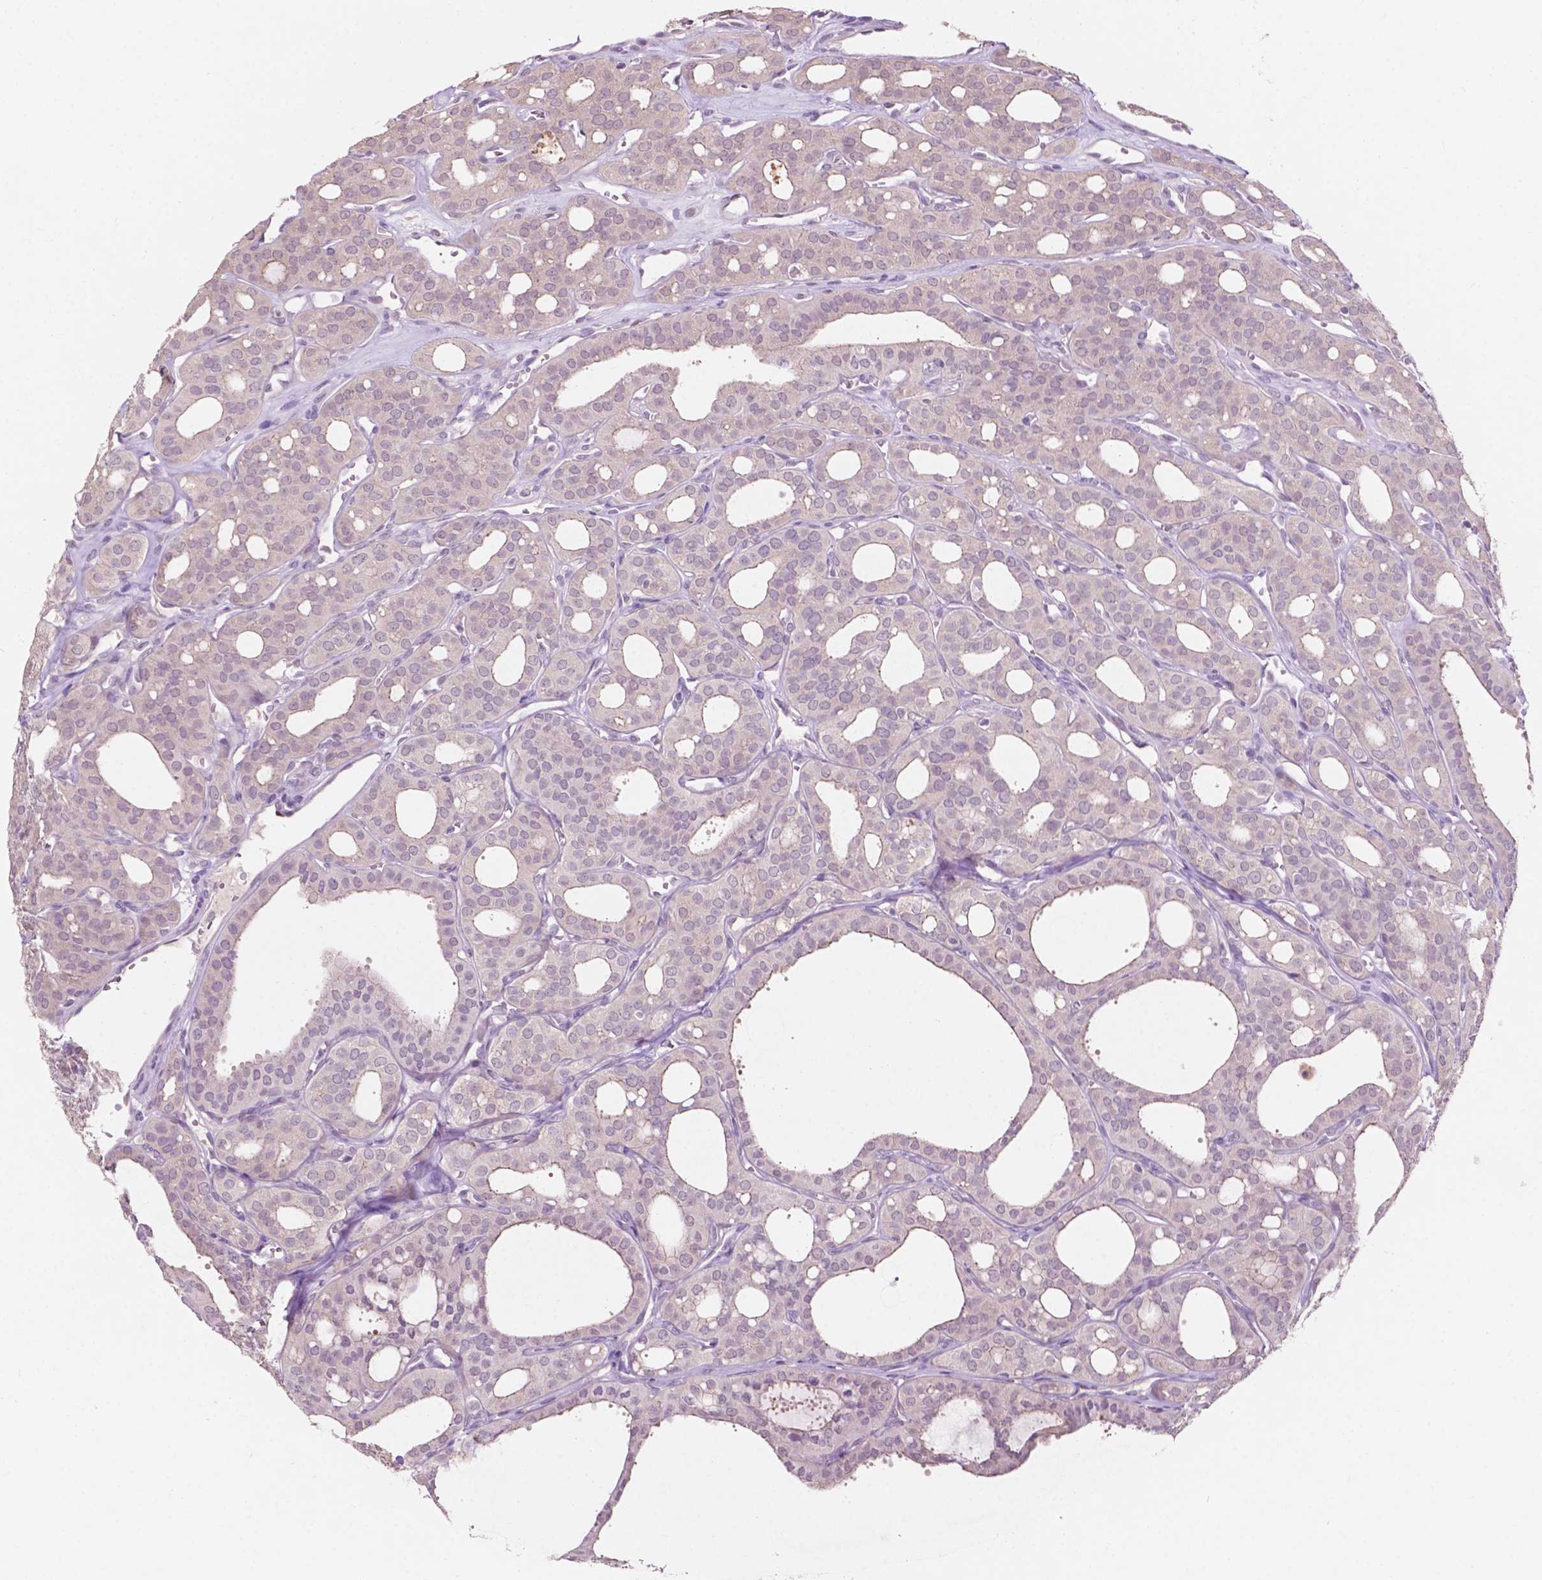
{"staining": {"intensity": "negative", "quantity": "none", "location": "none"}, "tissue": "thyroid cancer", "cell_type": "Tumor cells", "image_type": "cancer", "snomed": [{"axis": "morphology", "description": "Follicular adenoma carcinoma, NOS"}, {"axis": "topography", "description": "Thyroid gland"}], "caption": "Tumor cells show no significant protein positivity in thyroid follicular adenoma carcinoma.", "gene": "TM6SF2", "patient": {"sex": "male", "age": 75}}